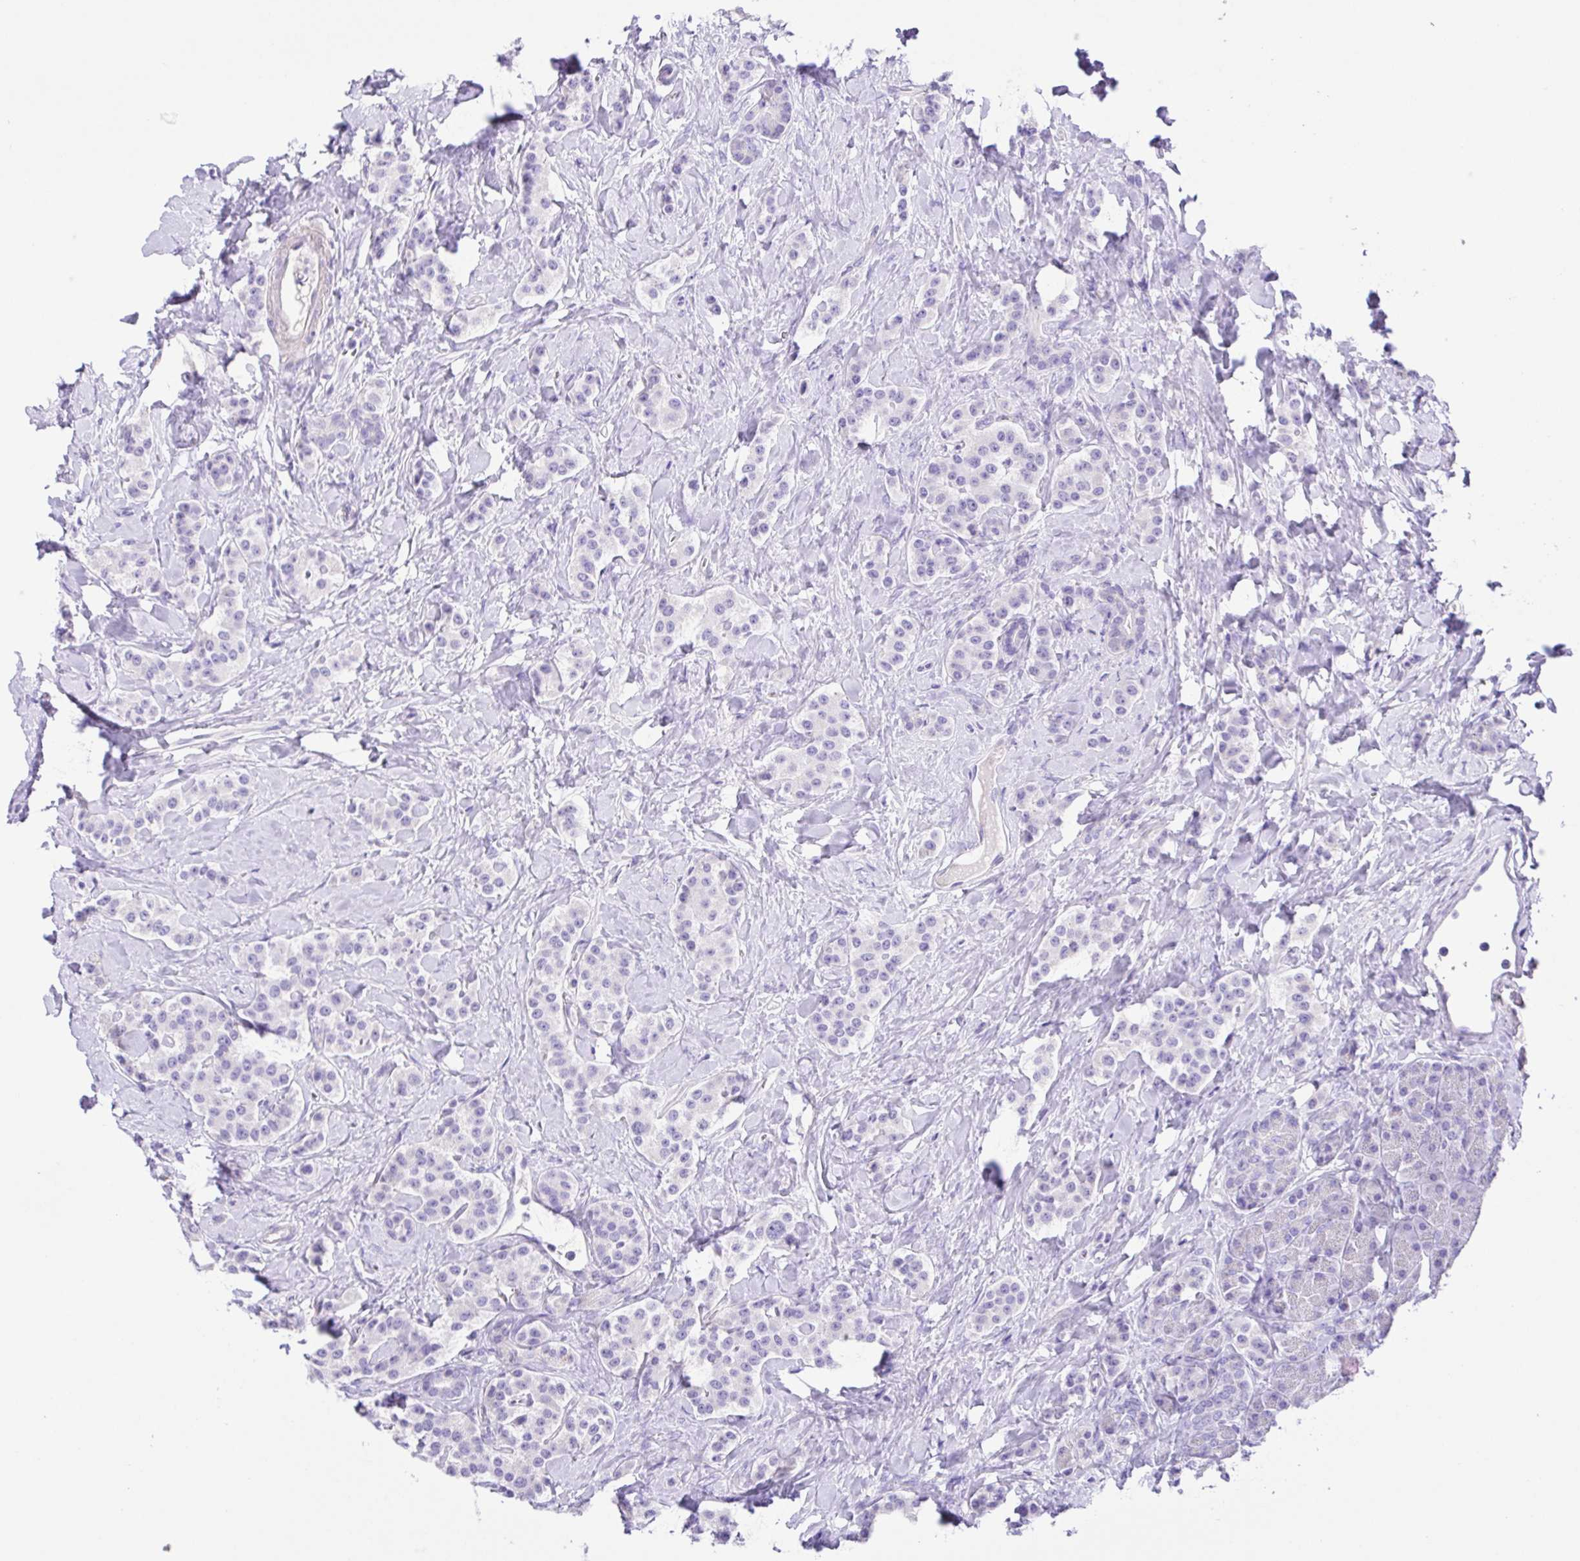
{"staining": {"intensity": "negative", "quantity": "none", "location": "none"}, "tissue": "carcinoid", "cell_type": "Tumor cells", "image_type": "cancer", "snomed": [{"axis": "morphology", "description": "Normal tissue, NOS"}, {"axis": "morphology", "description": "Carcinoid, malignant, NOS"}, {"axis": "topography", "description": "Pancreas"}], "caption": "Protein analysis of malignant carcinoid displays no significant positivity in tumor cells. Brightfield microscopy of immunohistochemistry (IHC) stained with DAB (brown) and hematoxylin (blue), captured at high magnification.", "gene": "ISM2", "patient": {"sex": "male", "age": 36}}